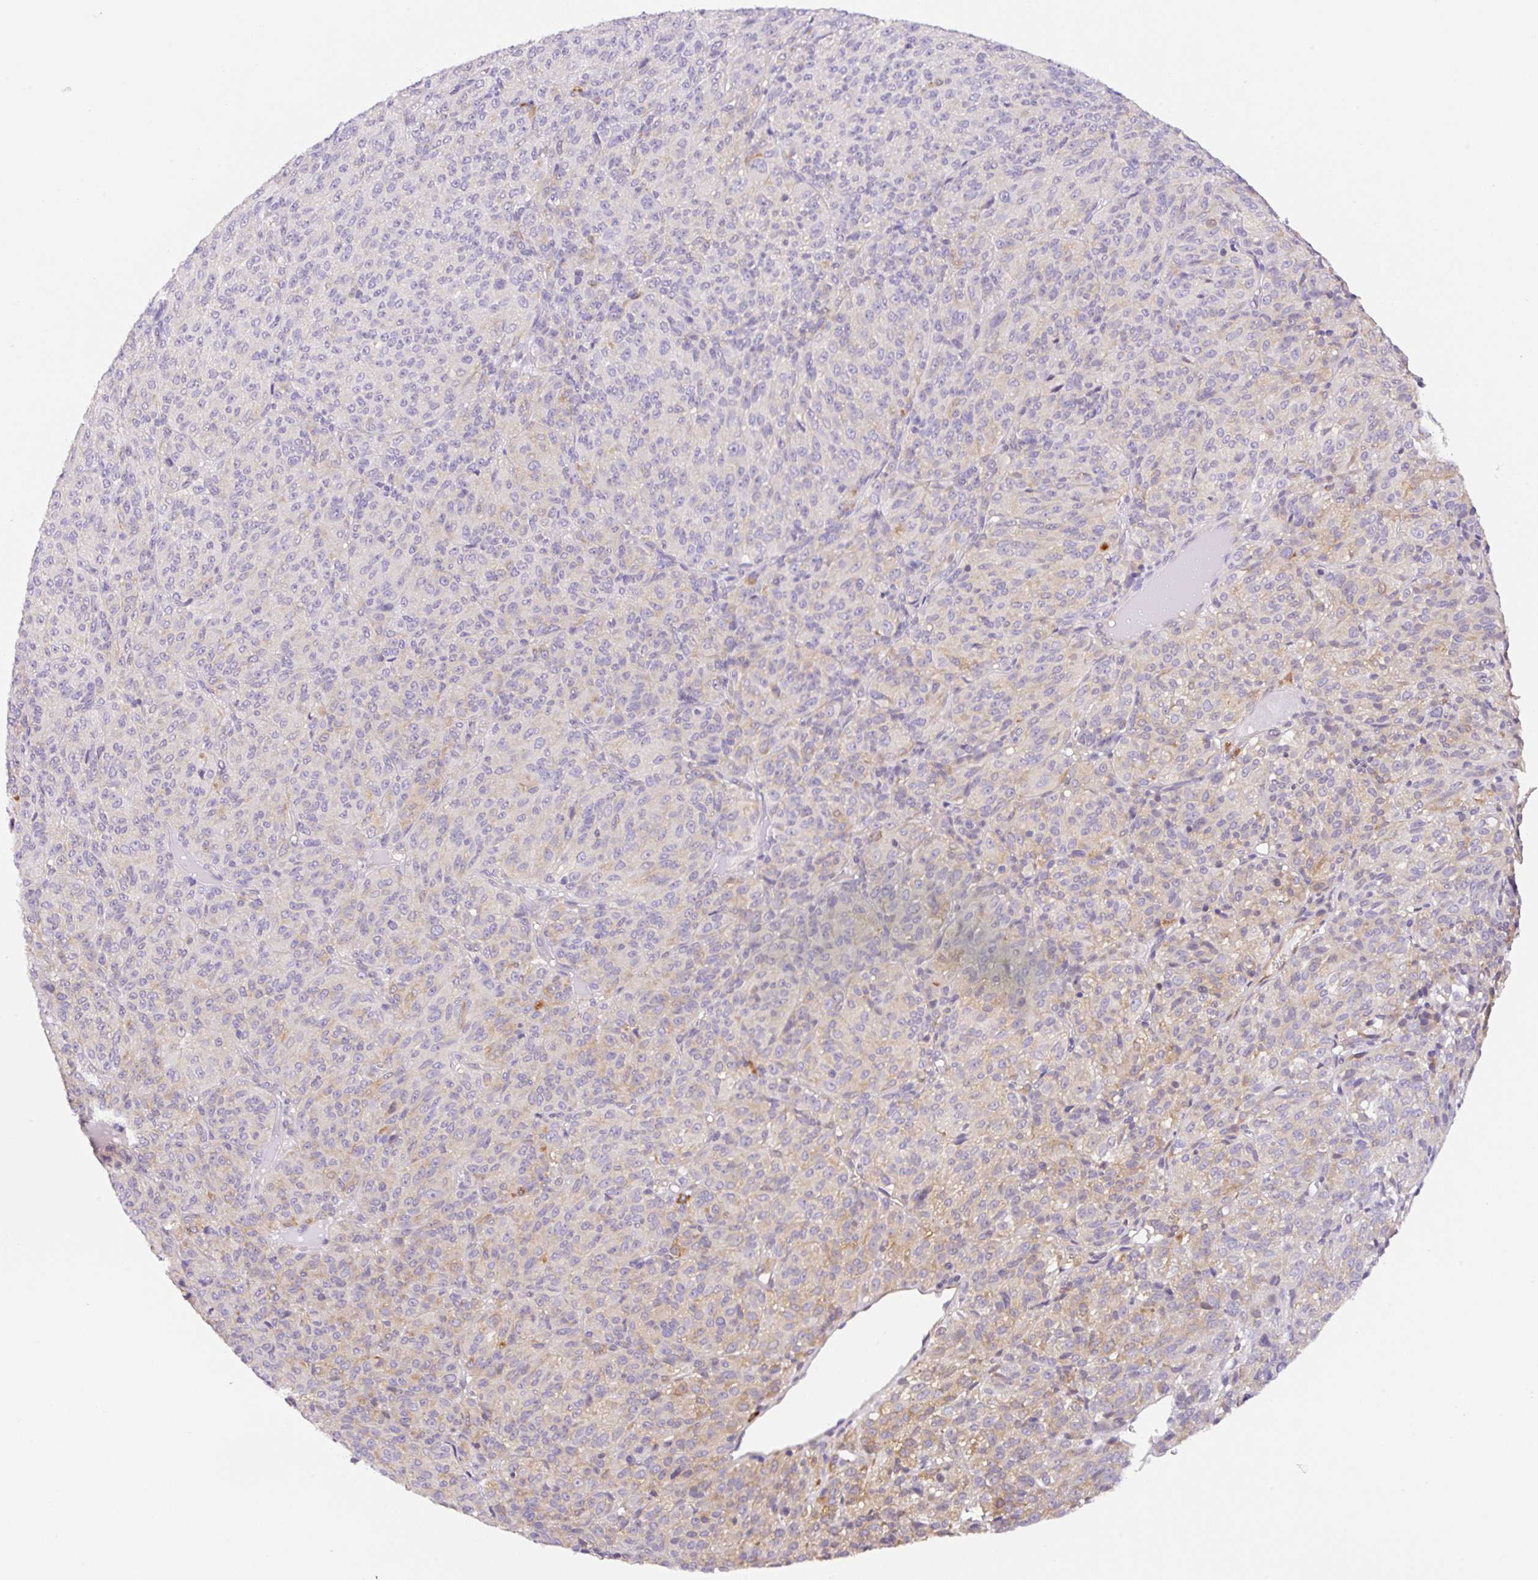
{"staining": {"intensity": "weak", "quantity": "<25%", "location": "cytoplasmic/membranous"}, "tissue": "melanoma", "cell_type": "Tumor cells", "image_type": "cancer", "snomed": [{"axis": "morphology", "description": "Malignant melanoma, Metastatic site"}, {"axis": "topography", "description": "Brain"}], "caption": "This is a micrograph of immunohistochemistry staining of malignant melanoma (metastatic site), which shows no expression in tumor cells.", "gene": "CAMK2B", "patient": {"sex": "female", "age": 56}}